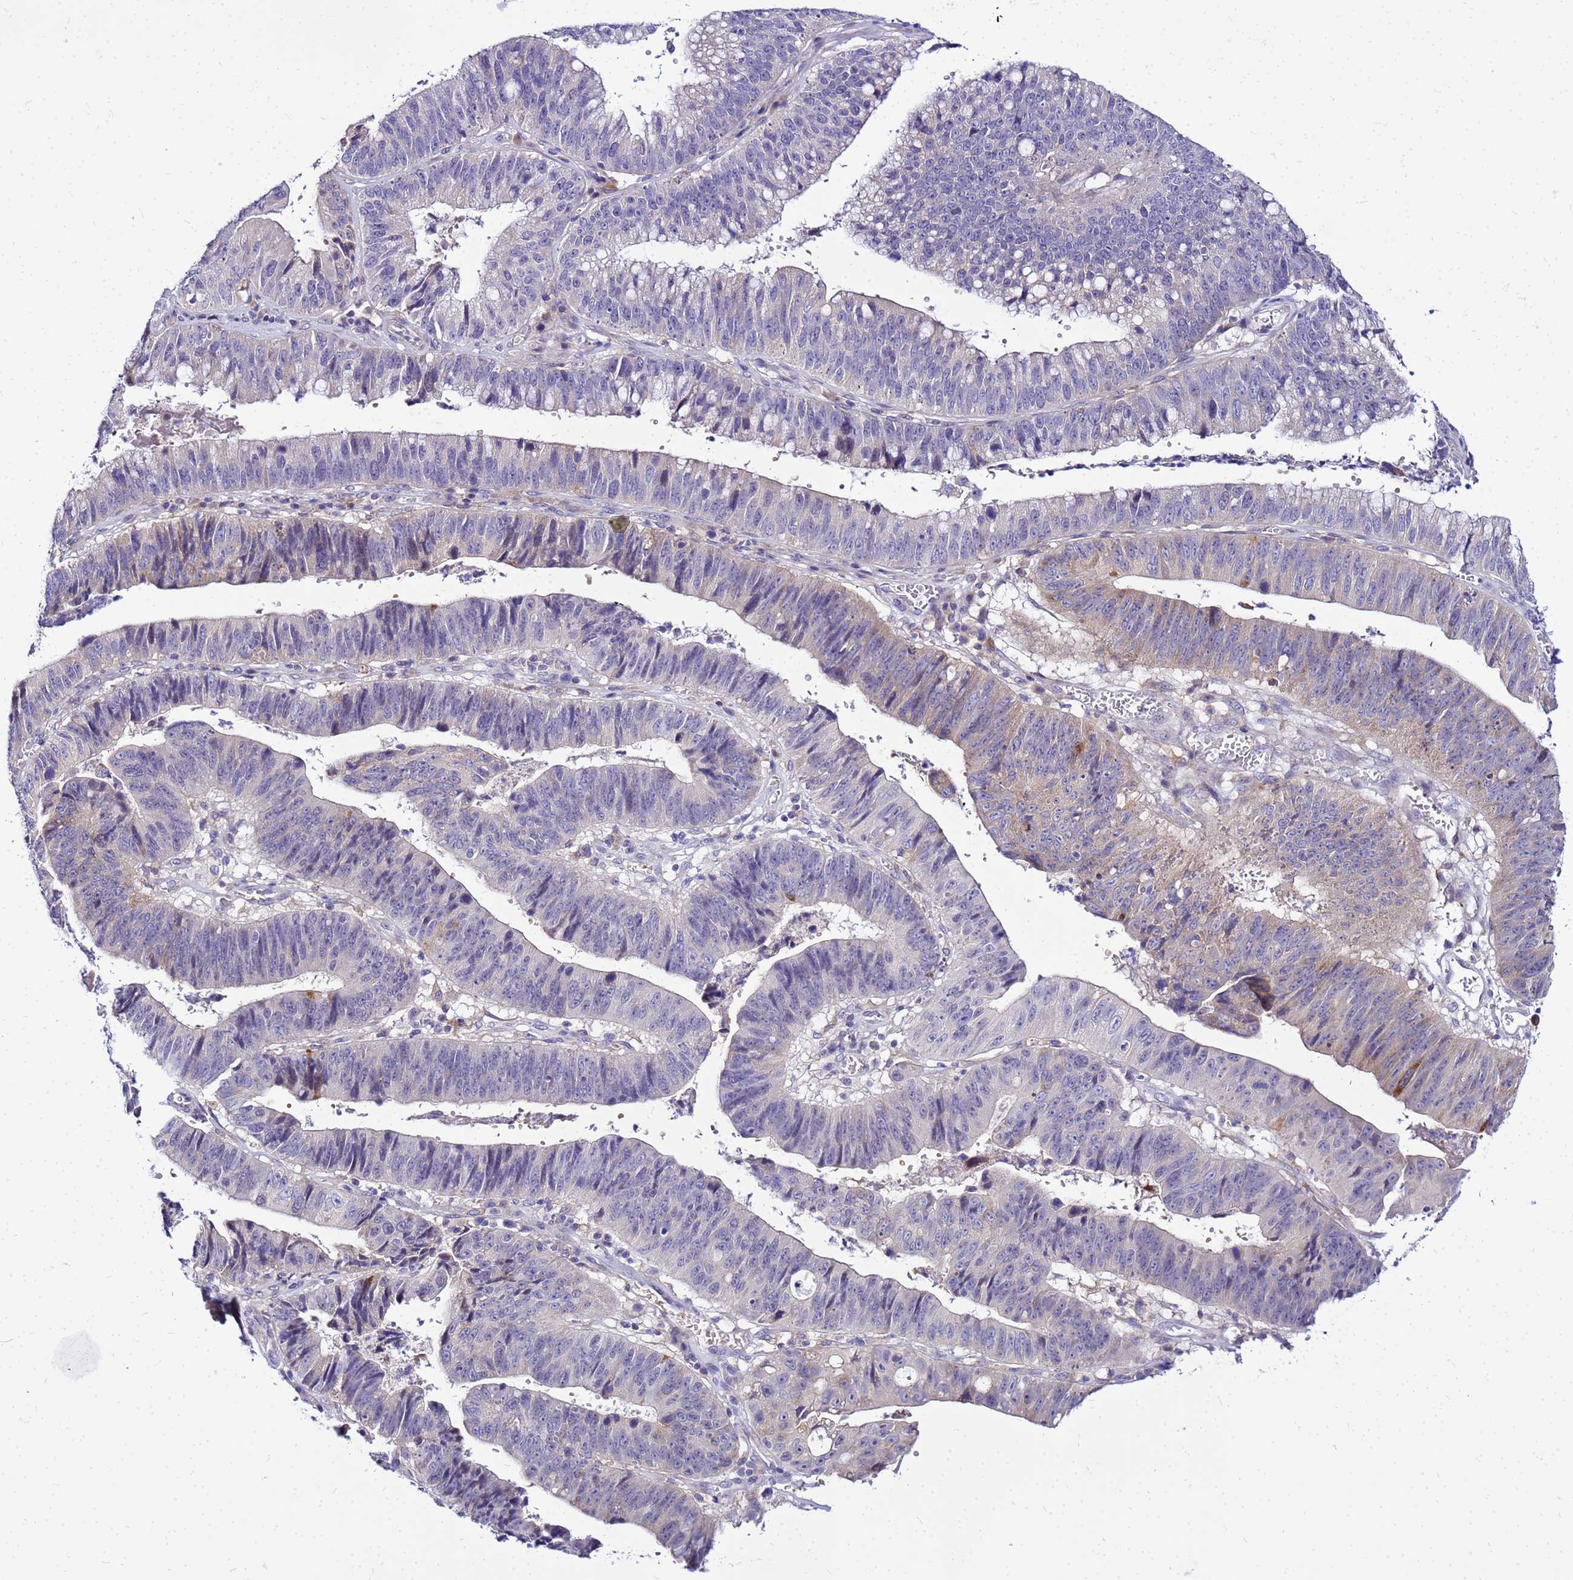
{"staining": {"intensity": "negative", "quantity": "none", "location": "none"}, "tissue": "stomach cancer", "cell_type": "Tumor cells", "image_type": "cancer", "snomed": [{"axis": "morphology", "description": "Adenocarcinoma, NOS"}, {"axis": "topography", "description": "Stomach"}], "caption": "Image shows no protein expression in tumor cells of stomach cancer tissue.", "gene": "HERC5", "patient": {"sex": "male", "age": 59}}